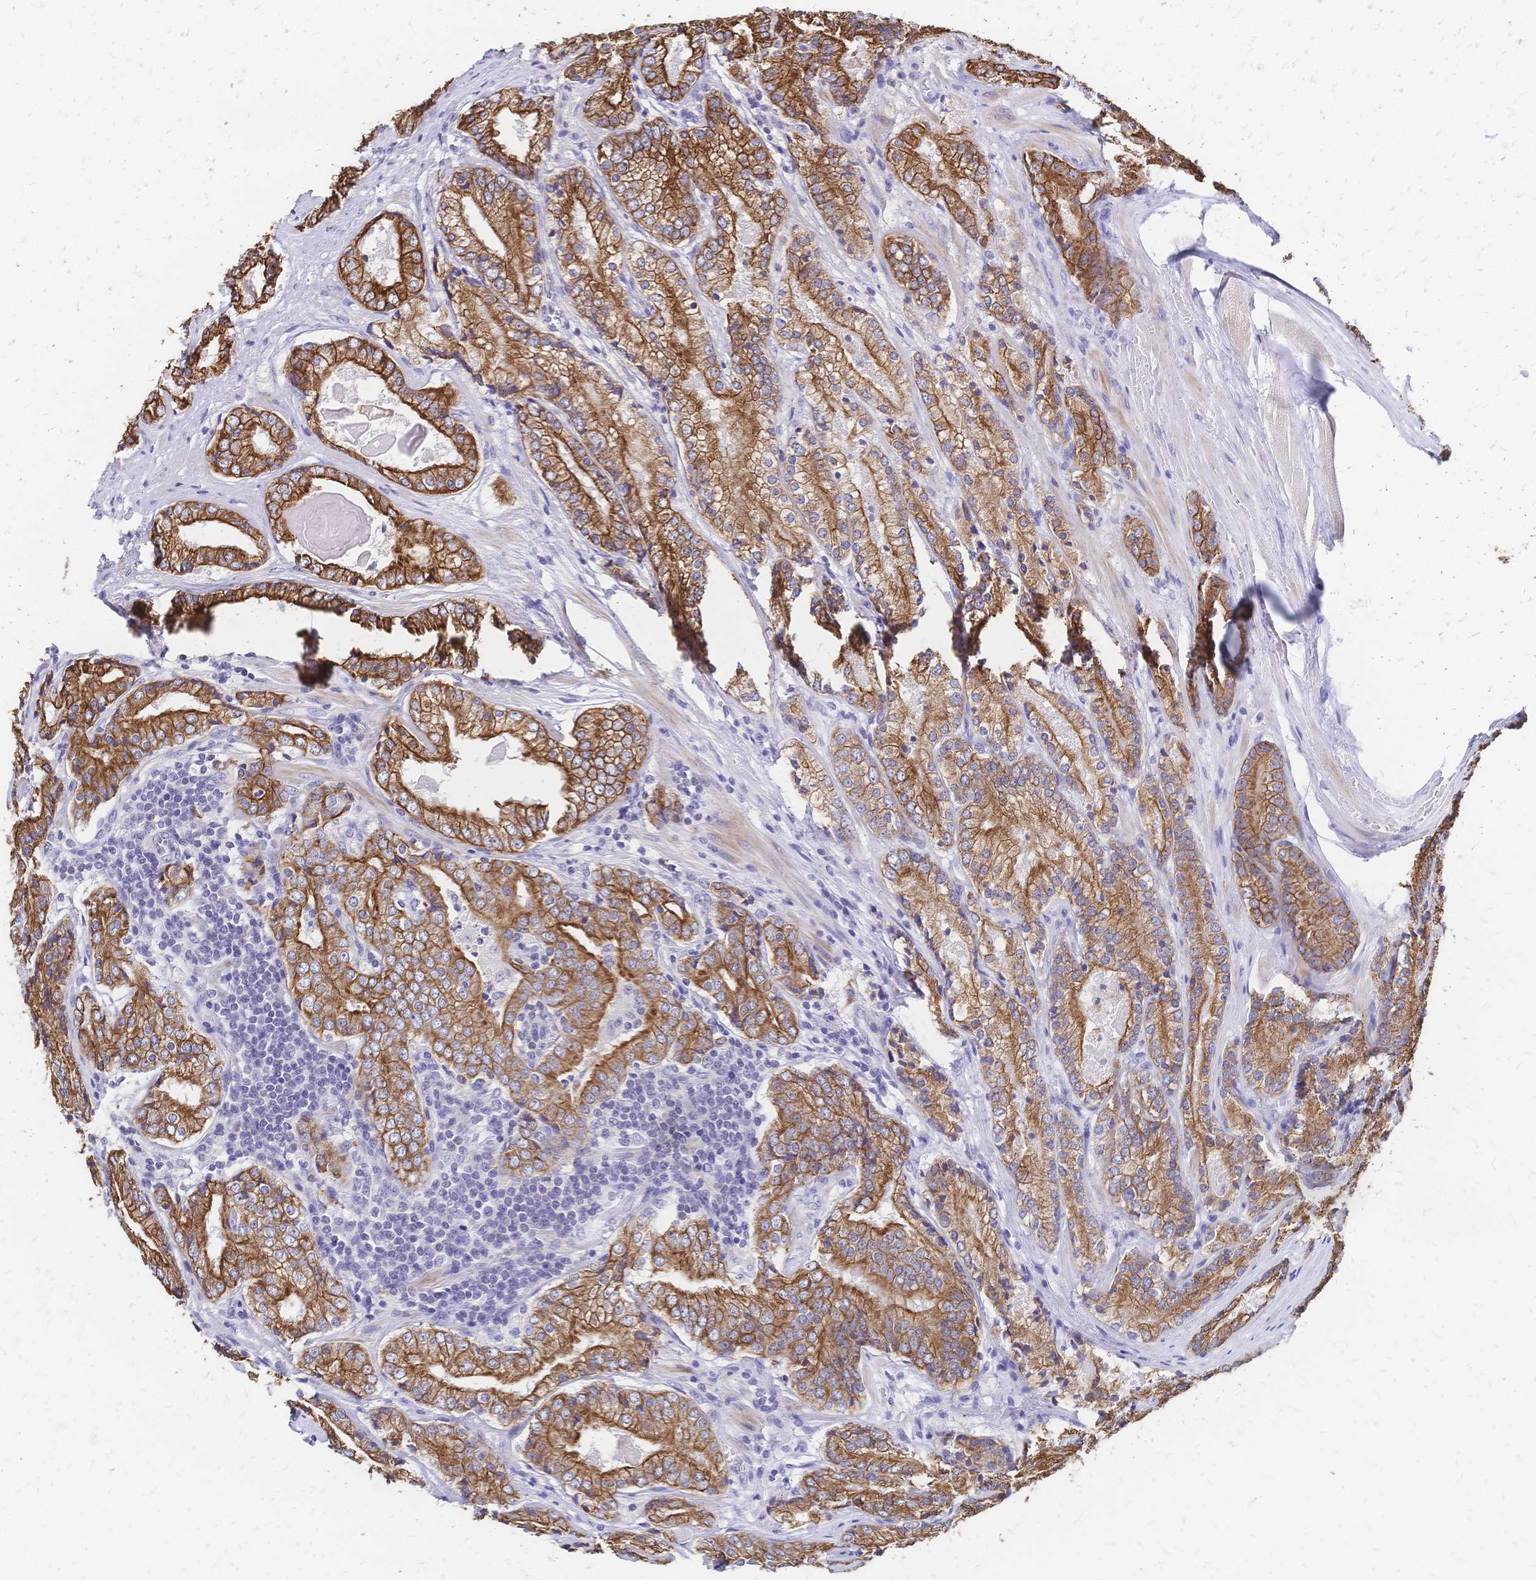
{"staining": {"intensity": "moderate", "quantity": ">75%", "location": "cytoplasmic/membranous"}, "tissue": "prostate cancer", "cell_type": "Tumor cells", "image_type": "cancer", "snomed": [{"axis": "morphology", "description": "Adenocarcinoma, NOS"}, {"axis": "morphology", "description": "Adenocarcinoma, Low grade"}, {"axis": "topography", "description": "Prostate"}], "caption": "DAB immunohistochemical staining of prostate adenocarcinoma demonstrates moderate cytoplasmic/membranous protein staining in about >75% of tumor cells.", "gene": "DTNB", "patient": {"sex": "male", "age": 68}}